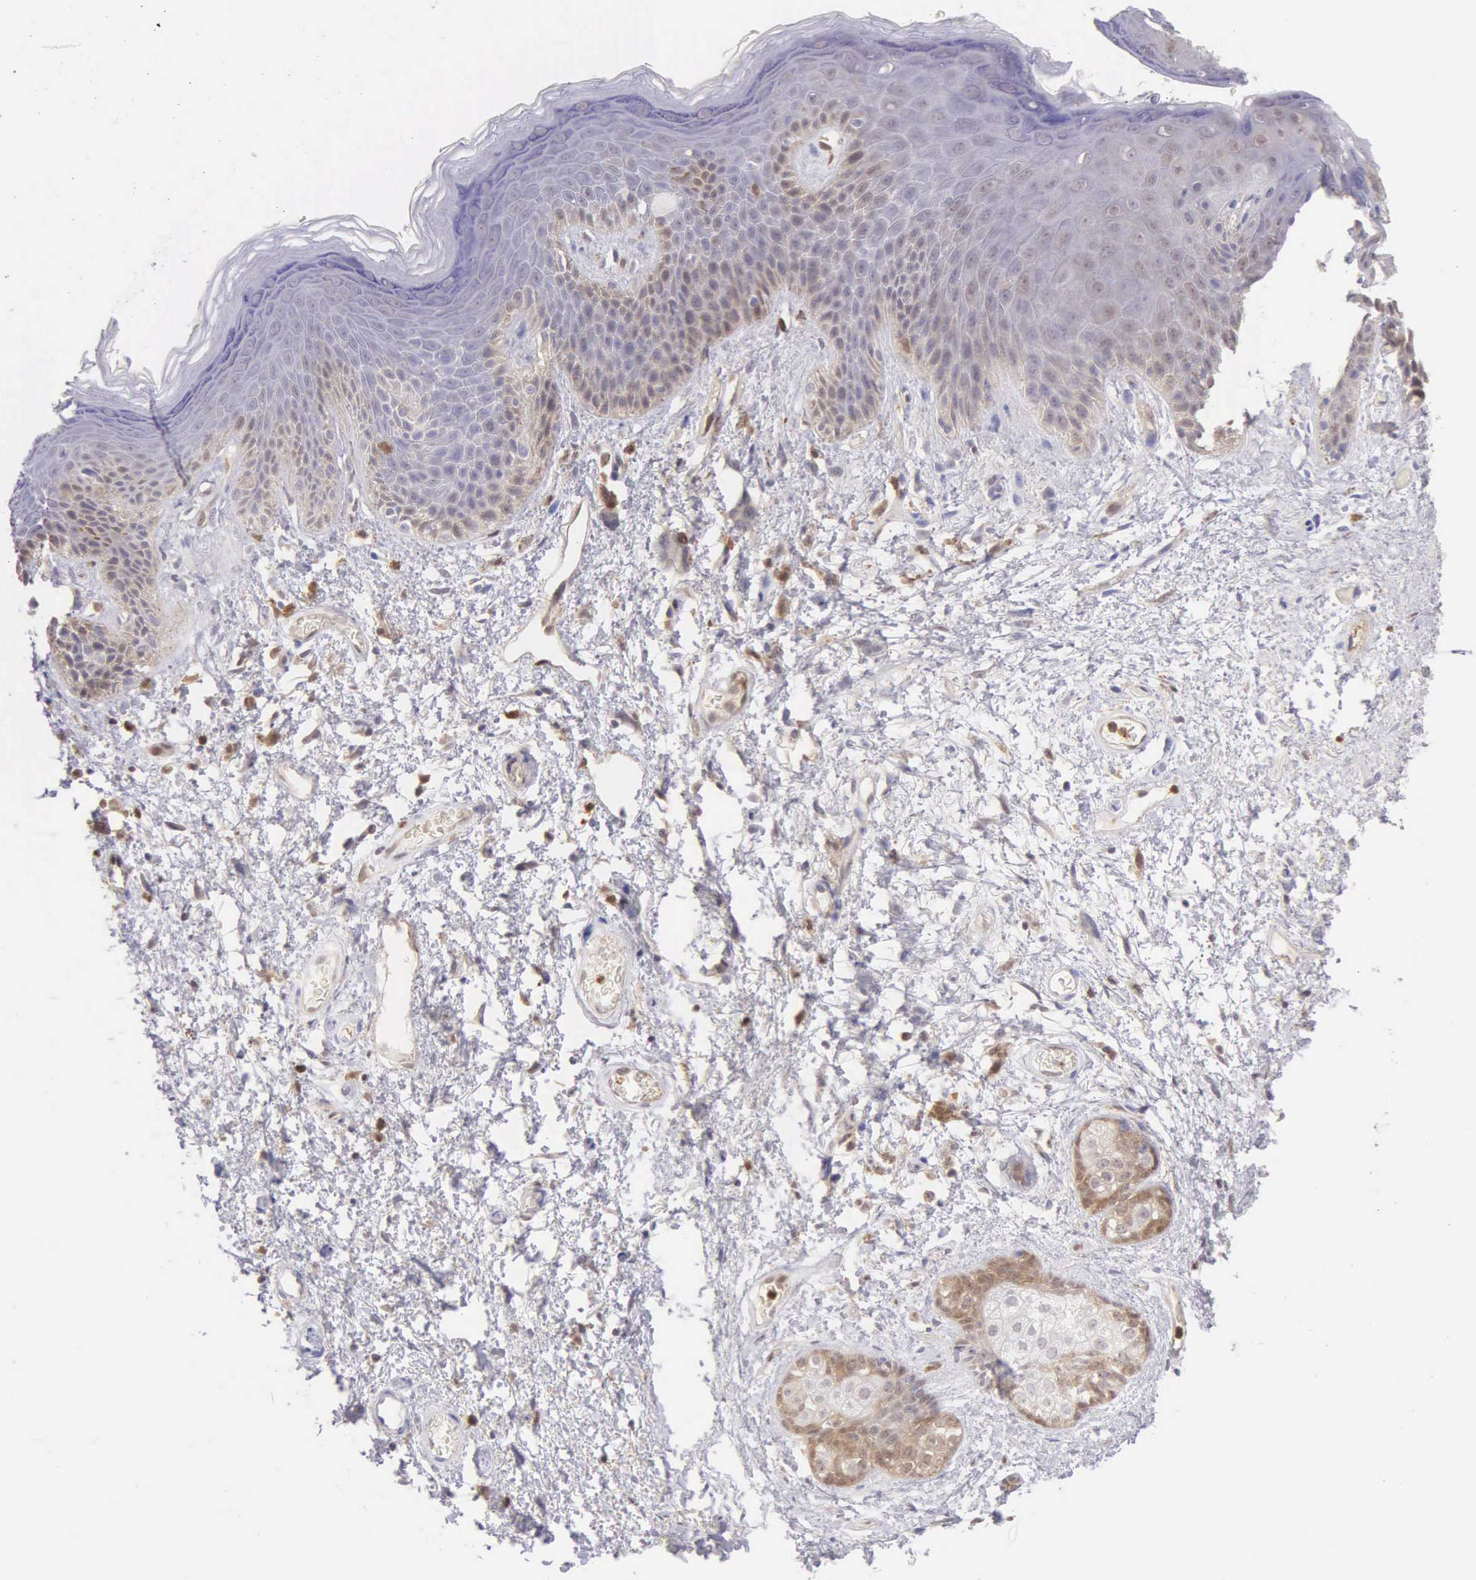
{"staining": {"intensity": "weak", "quantity": "<25%", "location": "cytoplasmic/membranous"}, "tissue": "skin", "cell_type": "Epidermal cells", "image_type": "normal", "snomed": [{"axis": "morphology", "description": "Normal tissue, NOS"}, {"axis": "topography", "description": "Anal"}, {"axis": "topography", "description": "Peripheral nerve tissue"}], "caption": "An IHC micrograph of normal skin is shown. There is no staining in epidermal cells of skin. Brightfield microscopy of IHC stained with DAB (brown) and hematoxylin (blue), captured at high magnification.", "gene": "BID", "patient": {"sex": "female", "age": 46}}